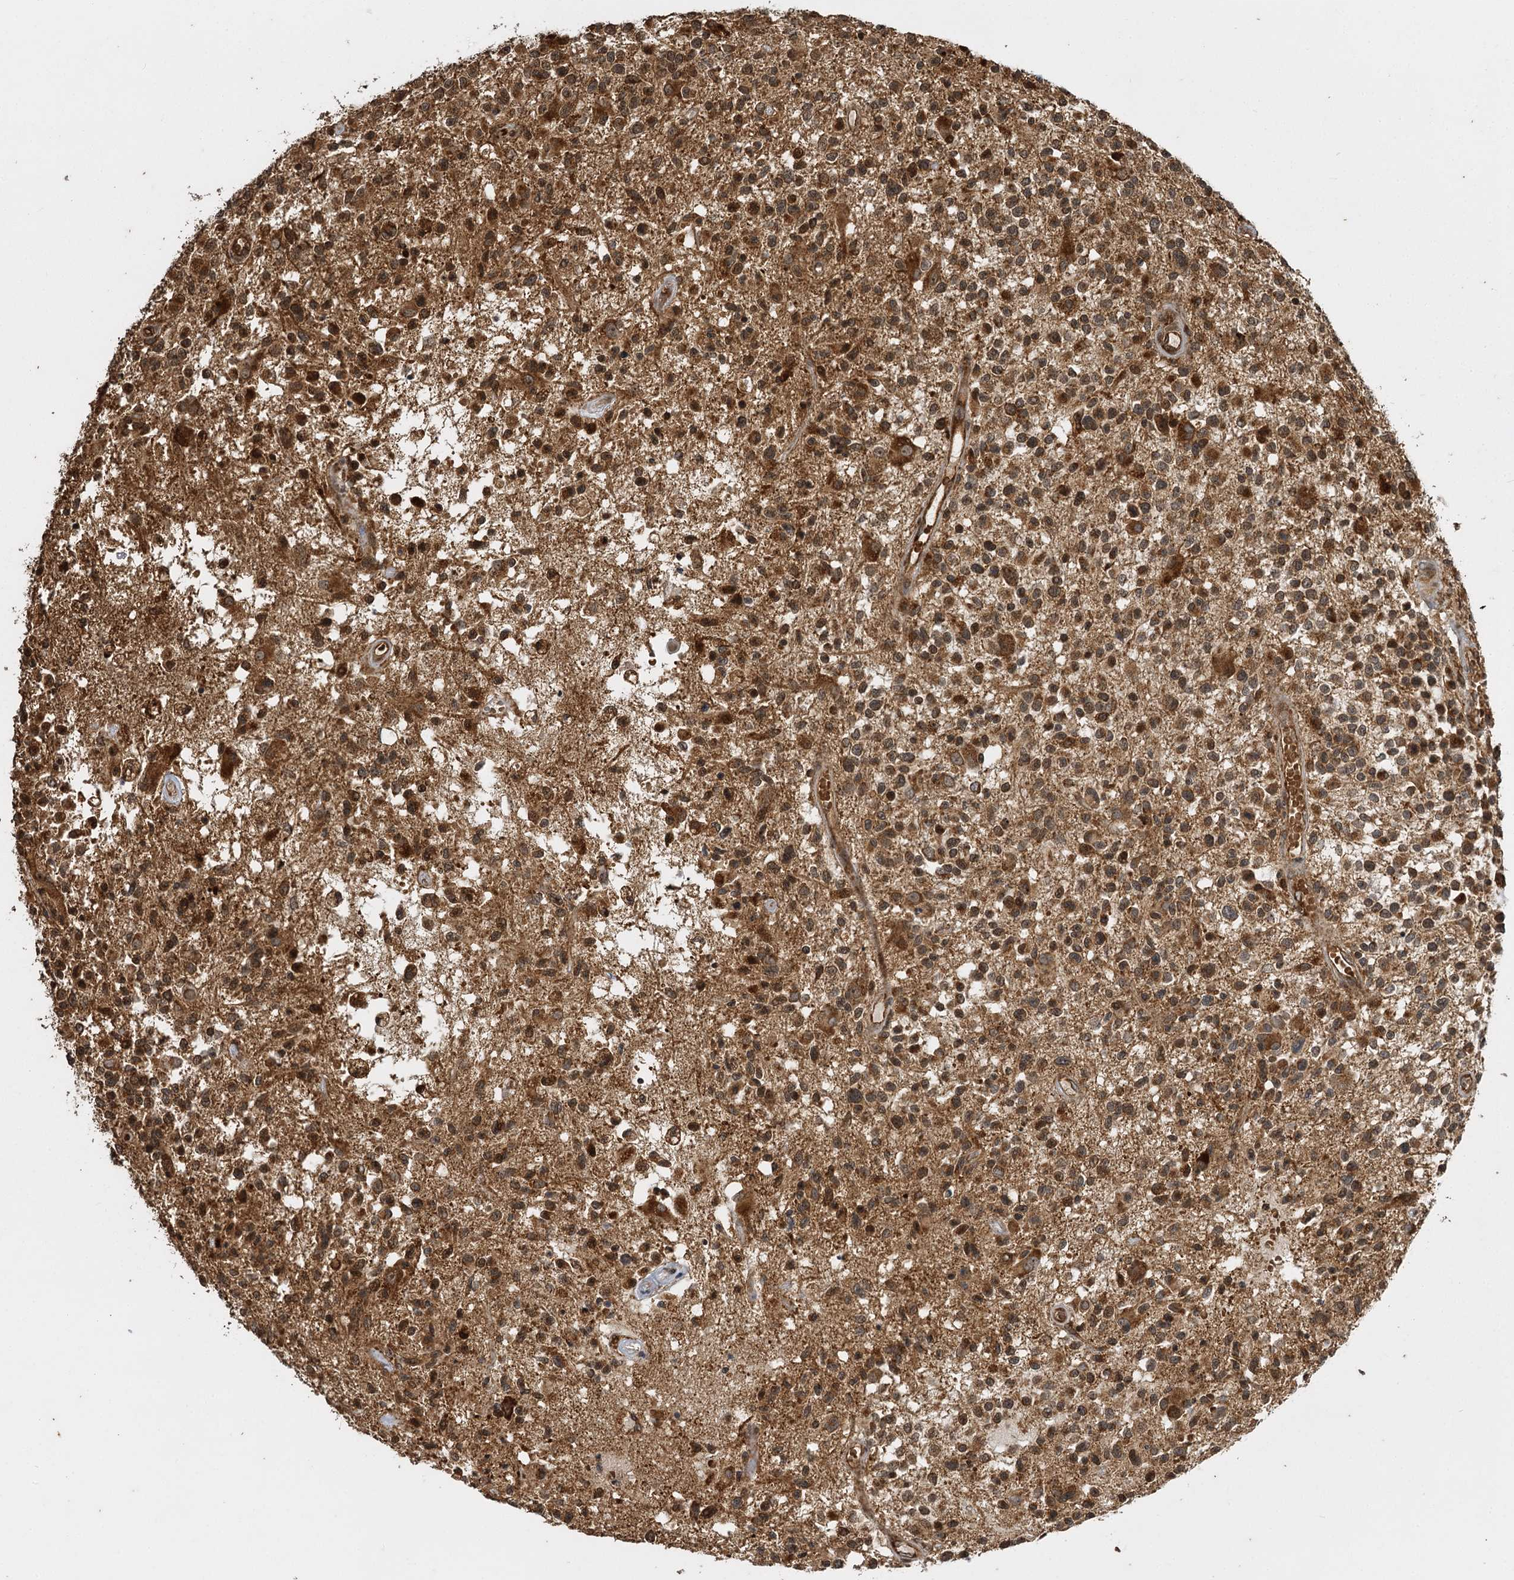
{"staining": {"intensity": "strong", "quantity": "25%-75%", "location": "cytoplasmic/membranous,nuclear"}, "tissue": "glioma", "cell_type": "Tumor cells", "image_type": "cancer", "snomed": [{"axis": "morphology", "description": "Glioma, malignant, High grade"}, {"axis": "morphology", "description": "Glioblastoma, NOS"}, {"axis": "topography", "description": "Brain"}], "caption": "There is high levels of strong cytoplasmic/membranous and nuclear expression in tumor cells of high-grade glioma (malignant), as demonstrated by immunohistochemical staining (brown color).", "gene": "IL11RA", "patient": {"sex": "male", "age": 60}}